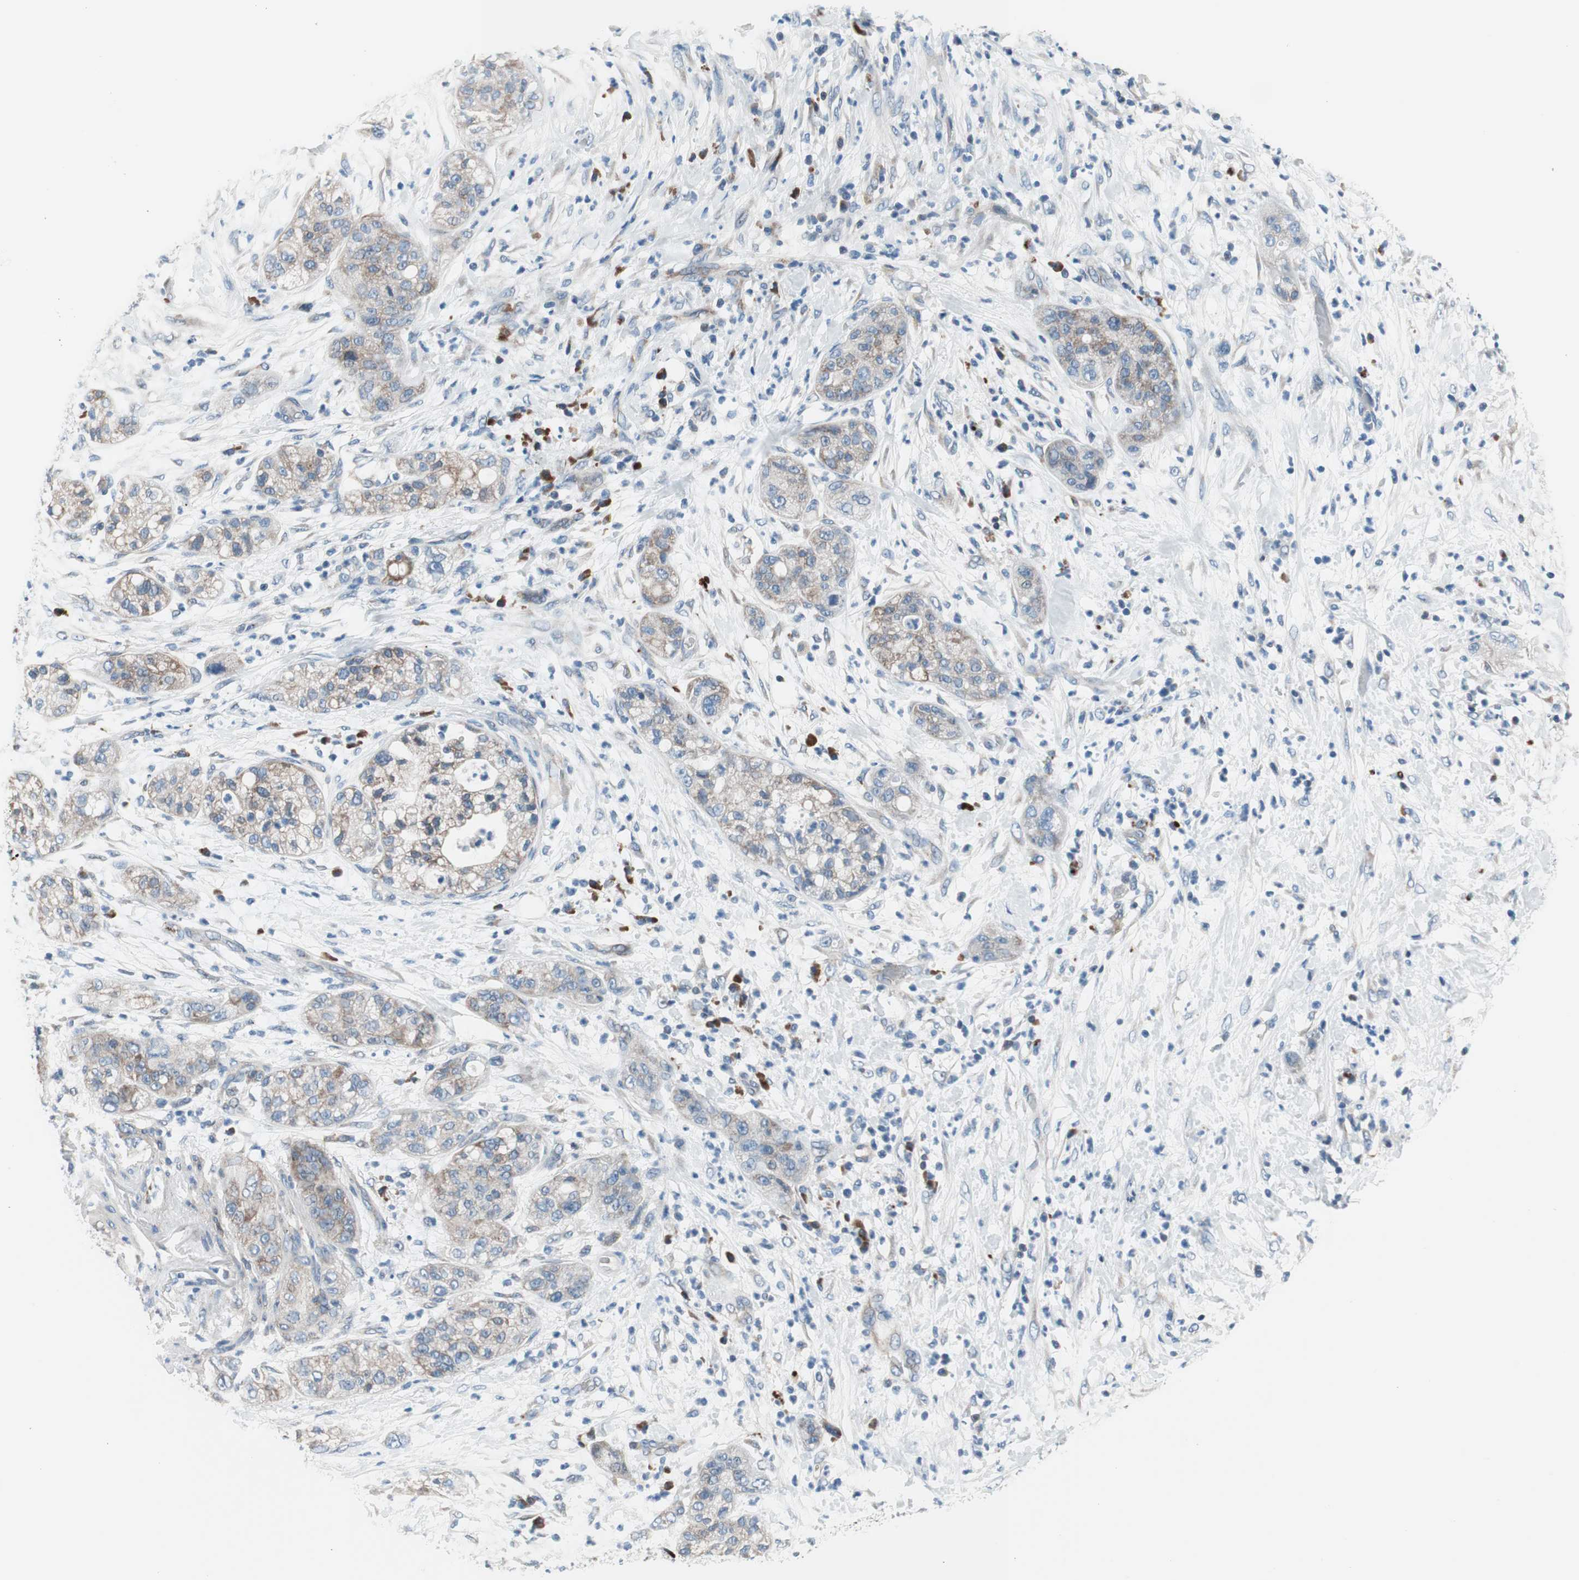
{"staining": {"intensity": "weak", "quantity": "25%-75%", "location": "cytoplasmic/membranous"}, "tissue": "pancreatic cancer", "cell_type": "Tumor cells", "image_type": "cancer", "snomed": [{"axis": "morphology", "description": "Adenocarcinoma, NOS"}, {"axis": "topography", "description": "Pancreas"}], "caption": "The micrograph shows staining of pancreatic cancer (adenocarcinoma), revealing weak cytoplasmic/membranous protein staining (brown color) within tumor cells. (IHC, brightfield microscopy, high magnification).", "gene": "PRDX2", "patient": {"sex": "female", "age": 78}}